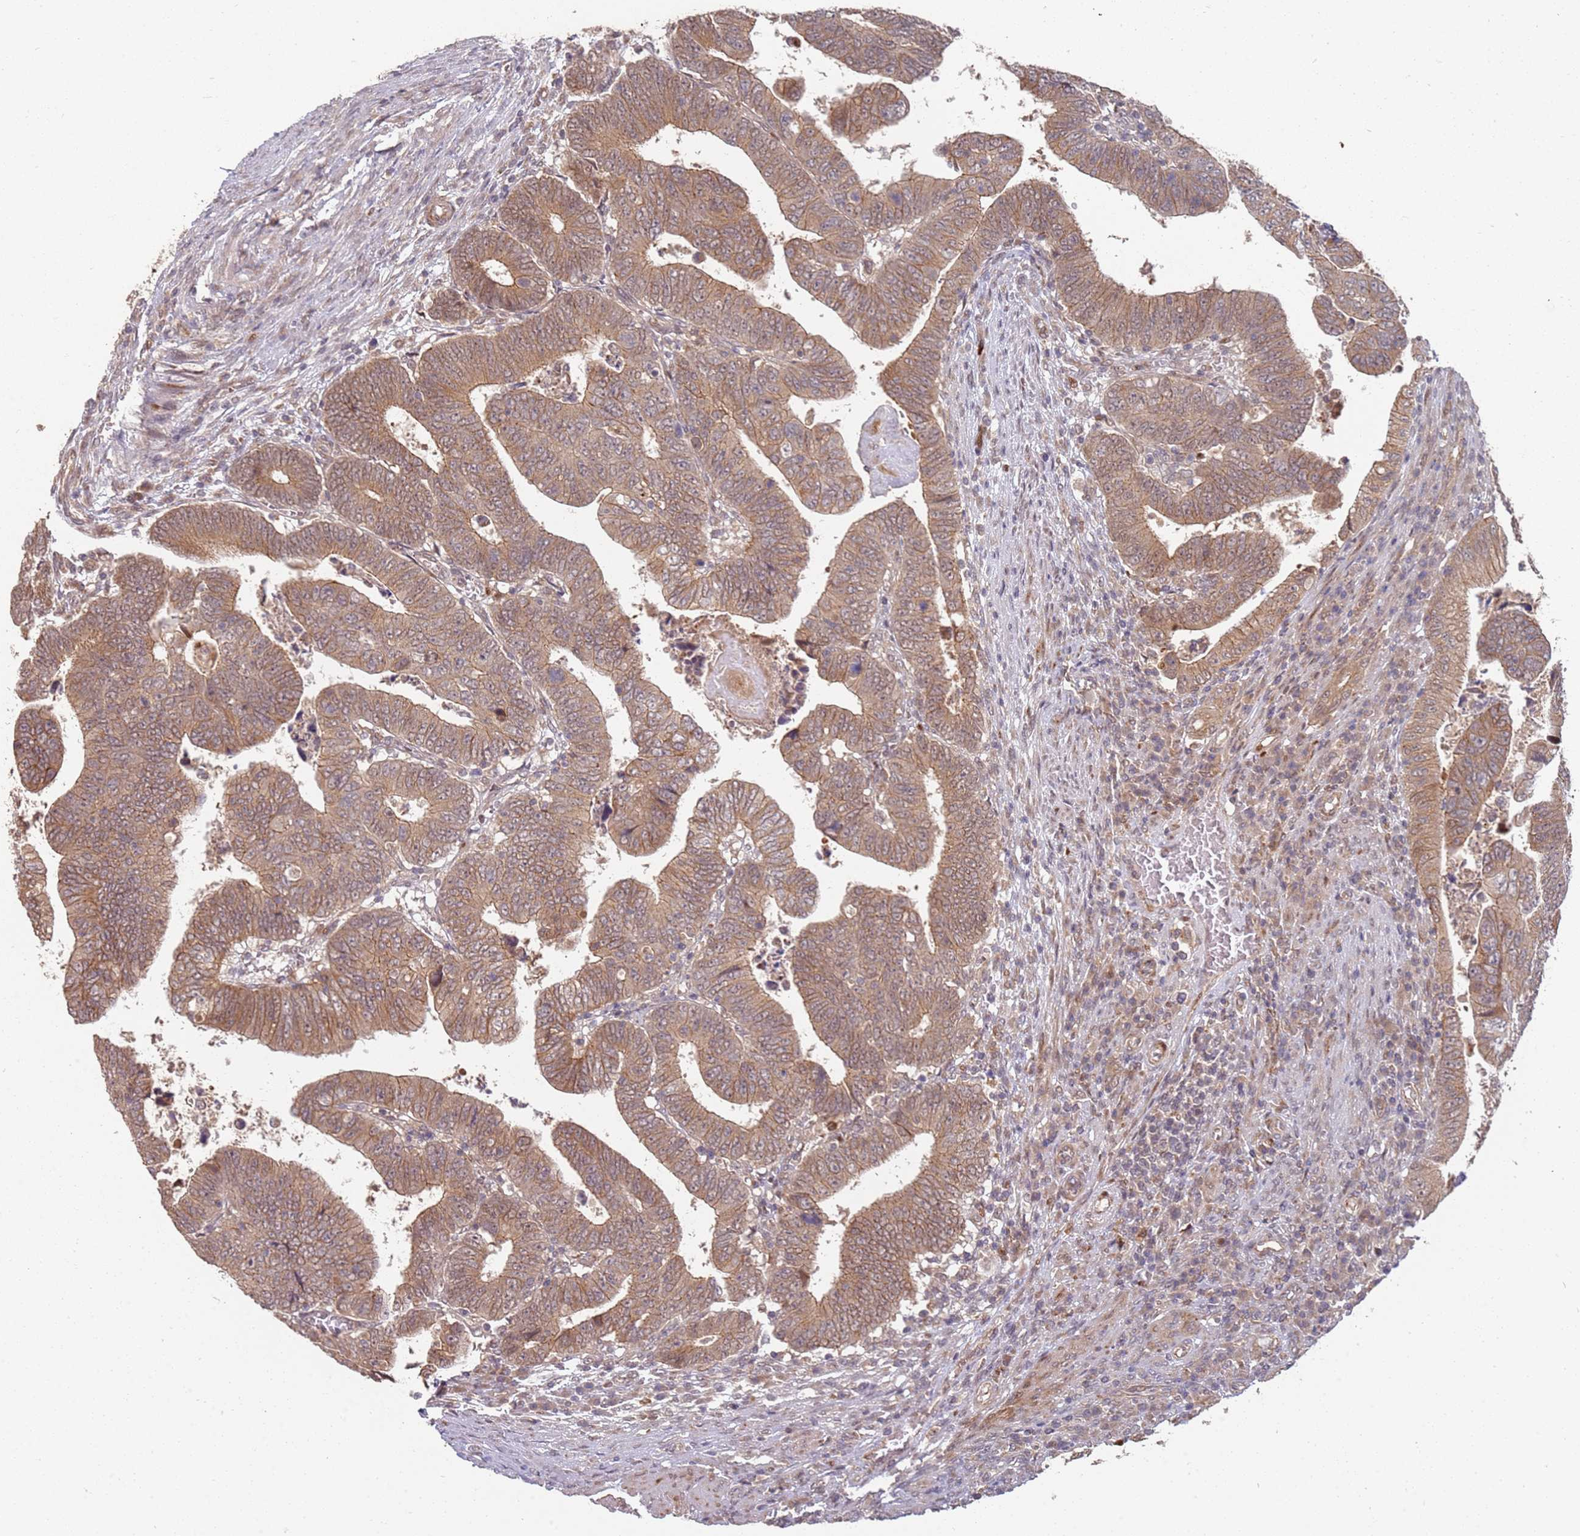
{"staining": {"intensity": "weak", "quantity": ">75%", "location": "cytoplasmic/membranous"}, "tissue": "colorectal cancer", "cell_type": "Tumor cells", "image_type": "cancer", "snomed": [{"axis": "morphology", "description": "Normal tissue, NOS"}, {"axis": "morphology", "description": "Adenocarcinoma, NOS"}, {"axis": "topography", "description": "Rectum"}], "caption": "There is low levels of weak cytoplasmic/membranous expression in tumor cells of colorectal adenocarcinoma, as demonstrated by immunohistochemical staining (brown color).", "gene": "MPEG1", "patient": {"sex": "female", "age": 65}}